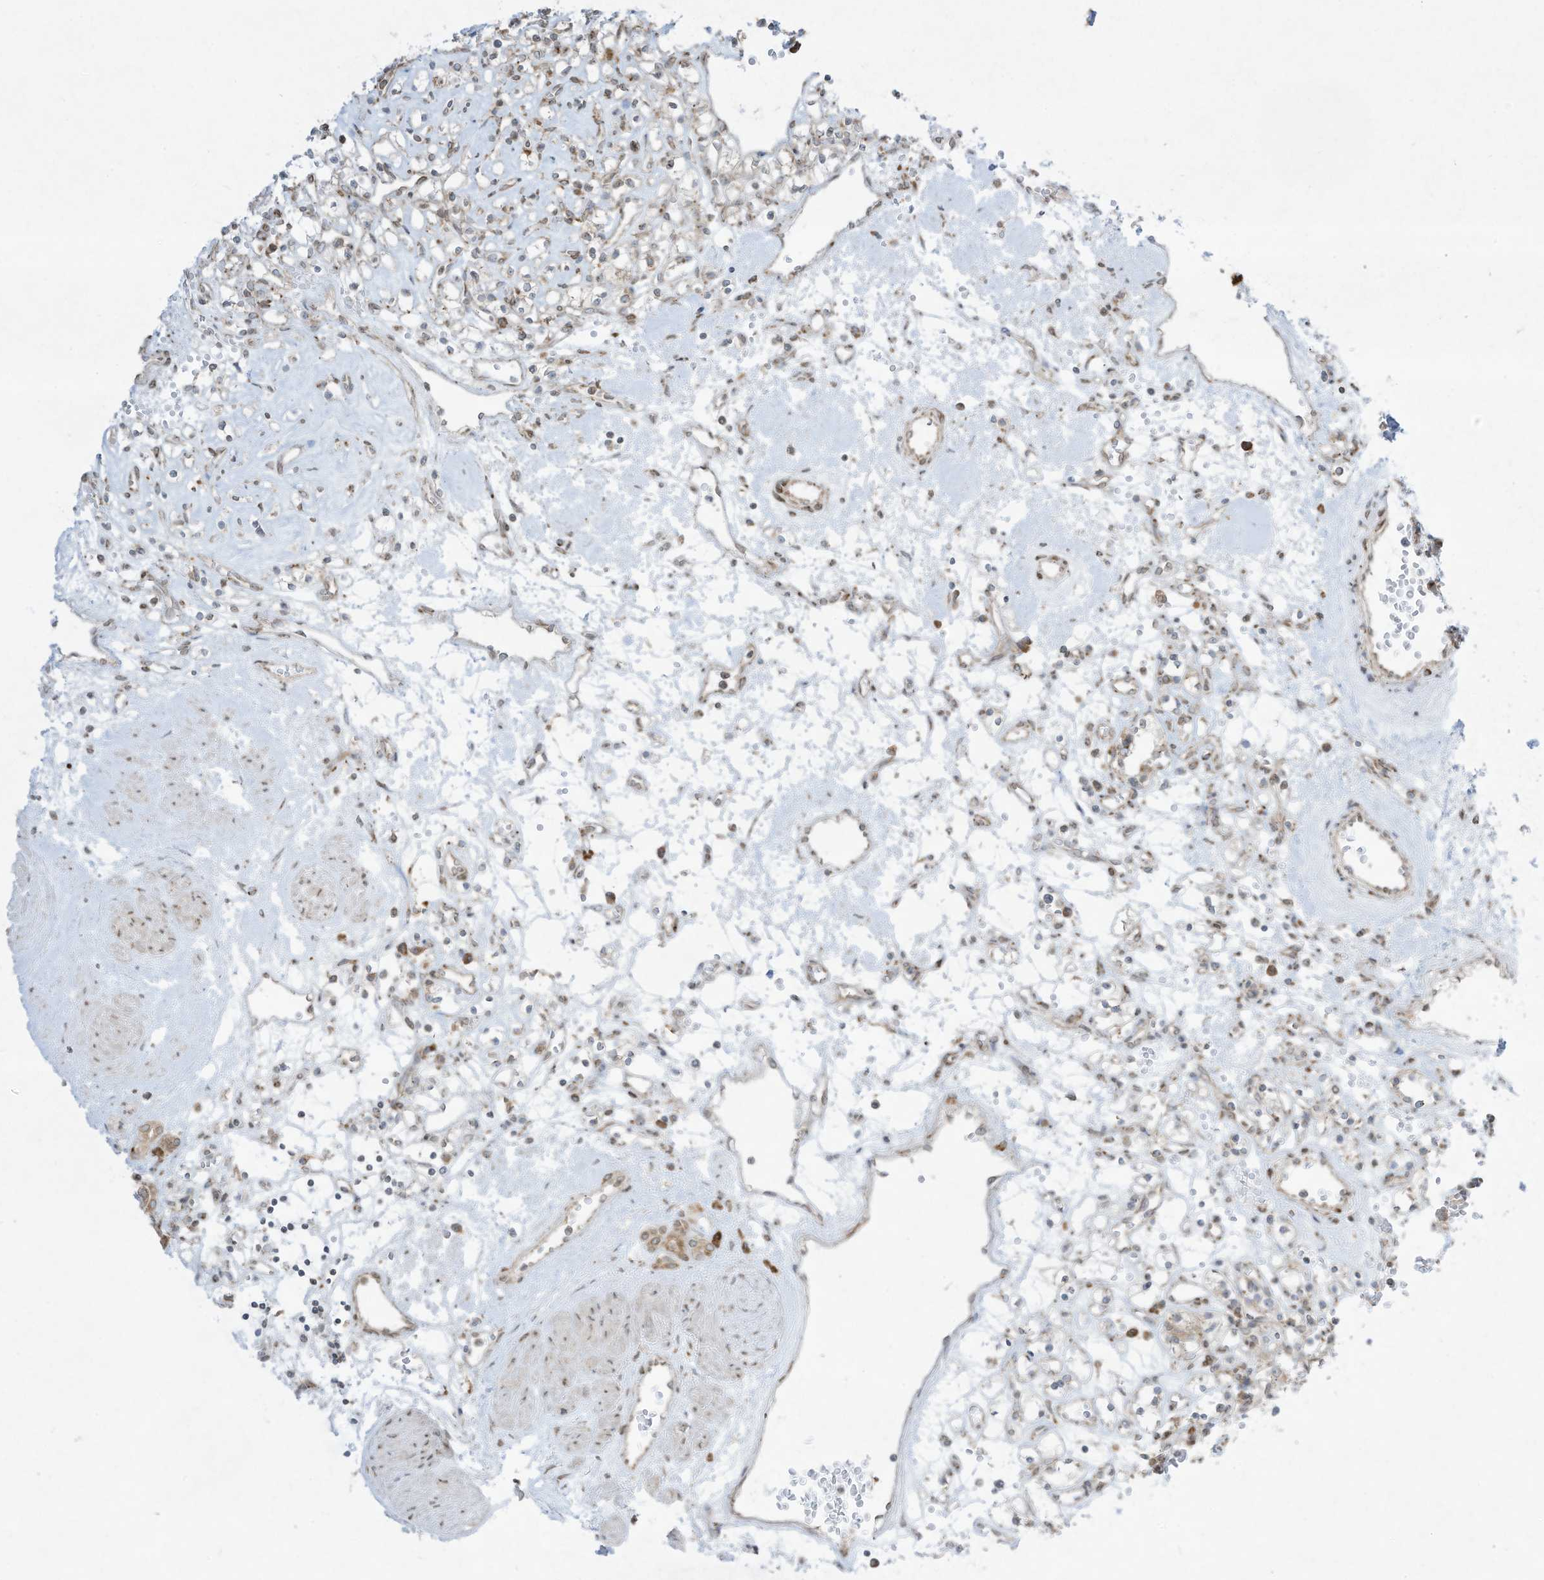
{"staining": {"intensity": "negative", "quantity": "none", "location": "none"}, "tissue": "renal cancer", "cell_type": "Tumor cells", "image_type": "cancer", "snomed": [{"axis": "morphology", "description": "Adenocarcinoma, NOS"}, {"axis": "topography", "description": "Kidney"}], "caption": "DAB (3,3'-diaminobenzidine) immunohistochemical staining of renal cancer (adenocarcinoma) demonstrates no significant expression in tumor cells.", "gene": "PTK6", "patient": {"sex": "female", "age": 59}}